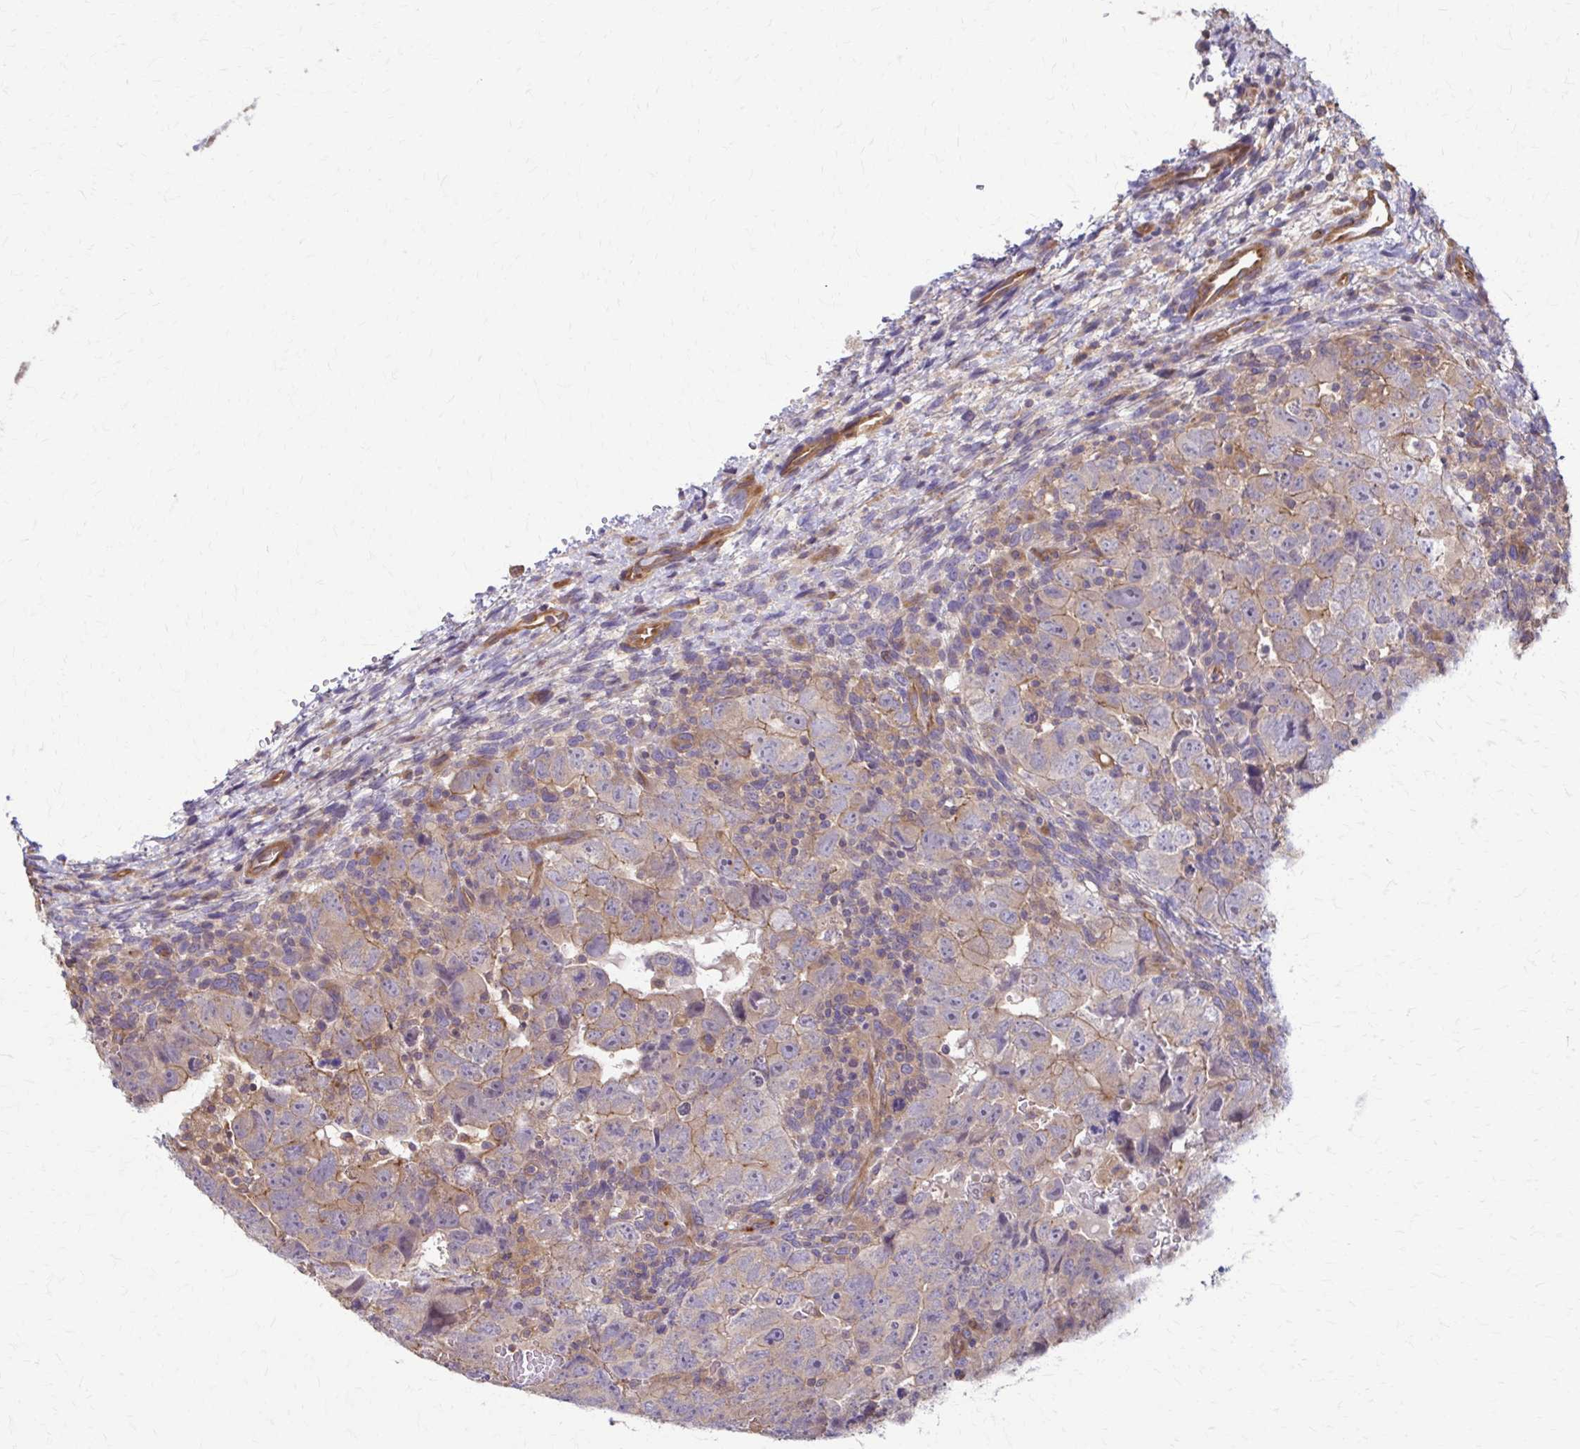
{"staining": {"intensity": "weak", "quantity": "<25%", "location": "cytoplasmic/membranous"}, "tissue": "testis cancer", "cell_type": "Tumor cells", "image_type": "cancer", "snomed": [{"axis": "morphology", "description": "Carcinoma, Embryonal, NOS"}, {"axis": "topography", "description": "Testis"}], "caption": "An image of human testis cancer is negative for staining in tumor cells.", "gene": "DSP", "patient": {"sex": "male", "age": 24}}